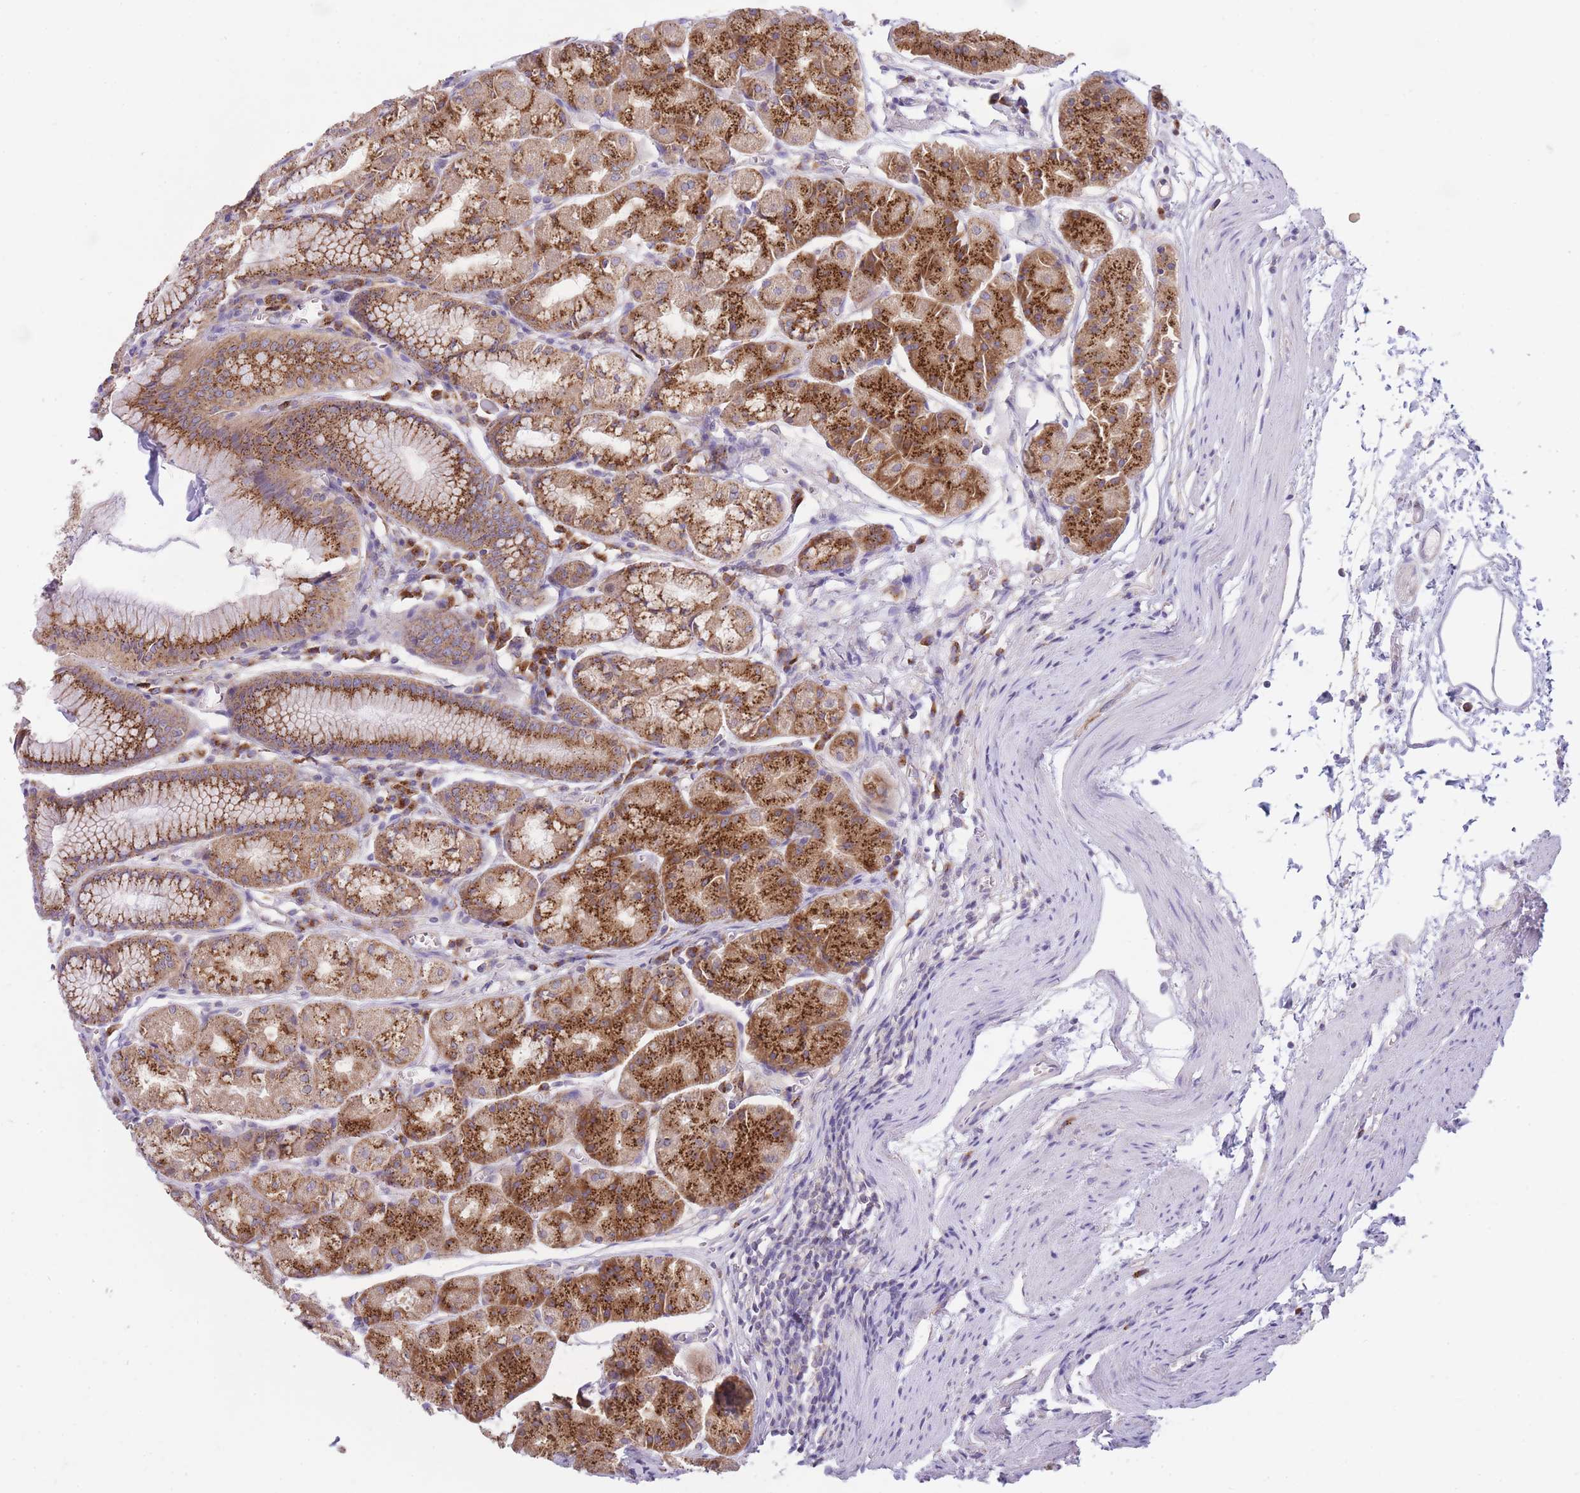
{"staining": {"intensity": "strong", "quantity": ">75%", "location": "cytoplasmic/membranous"}, "tissue": "stomach", "cell_type": "Glandular cells", "image_type": "normal", "snomed": [{"axis": "morphology", "description": "Normal tissue, NOS"}, {"axis": "topography", "description": "Stomach"}], "caption": "This is a photomicrograph of immunohistochemistry (IHC) staining of unremarkable stomach, which shows strong staining in the cytoplasmic/membranous of glandular cells.", "gene": "COPG1", "patient": {"sex": "male", "age": 55}}